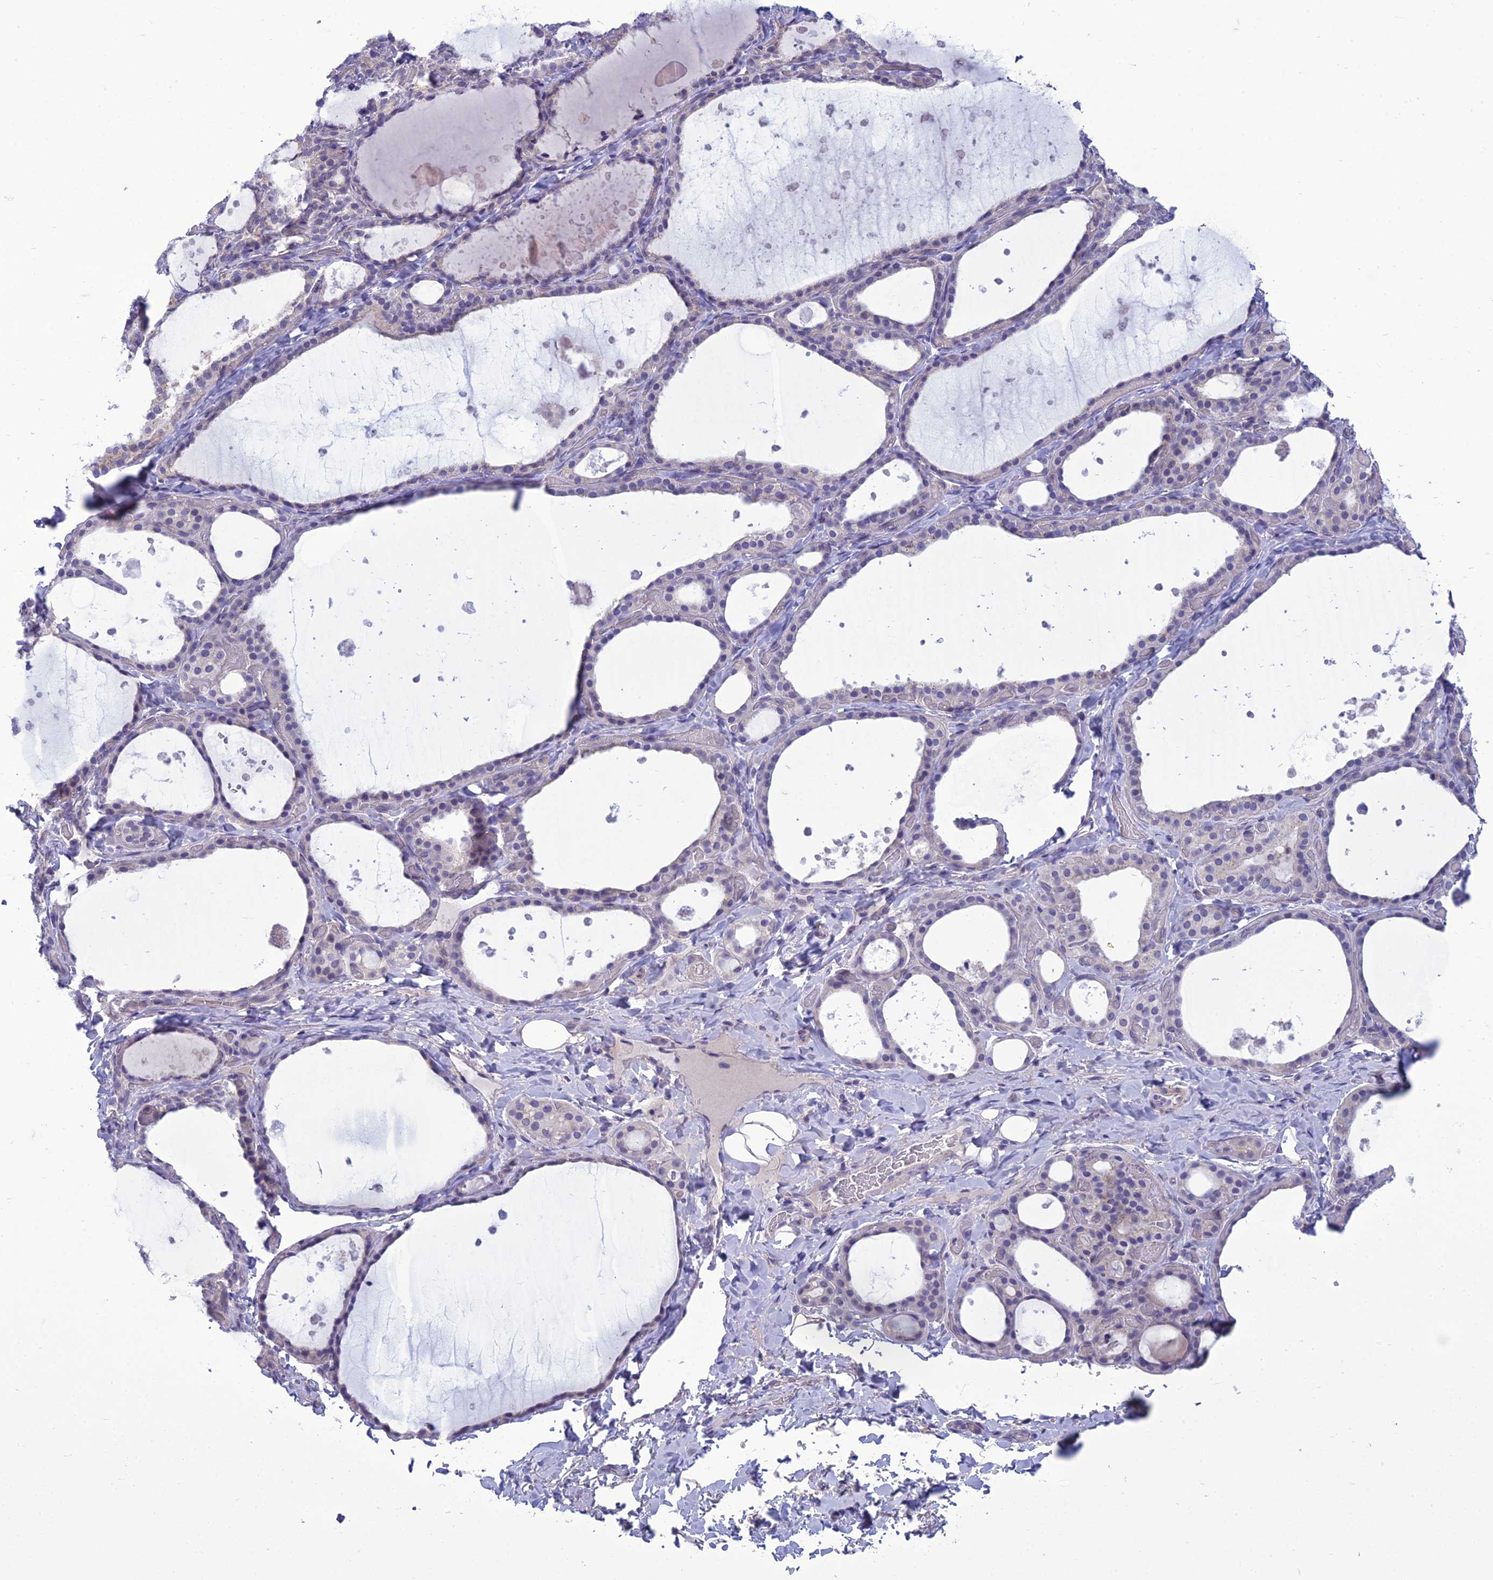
{"staining": {"intensity": "negative", "quantity": "none", "location": "none"}, "tissue": "thyroid gland", "cell_type": "Glandular cells", "image_type": "normal", "snomed": [{"axis": "morphology", "description": "Normal tissue, NOS"}, {"axis": "topography", "description": "Thyroid gland"}], "caption": "Human thyroid gland stained for a protein using immunohistochemistry shows no positivity in glandular cells.", "gene": "ANKS4B", "patient": {"sex": "female", "age": 44}}